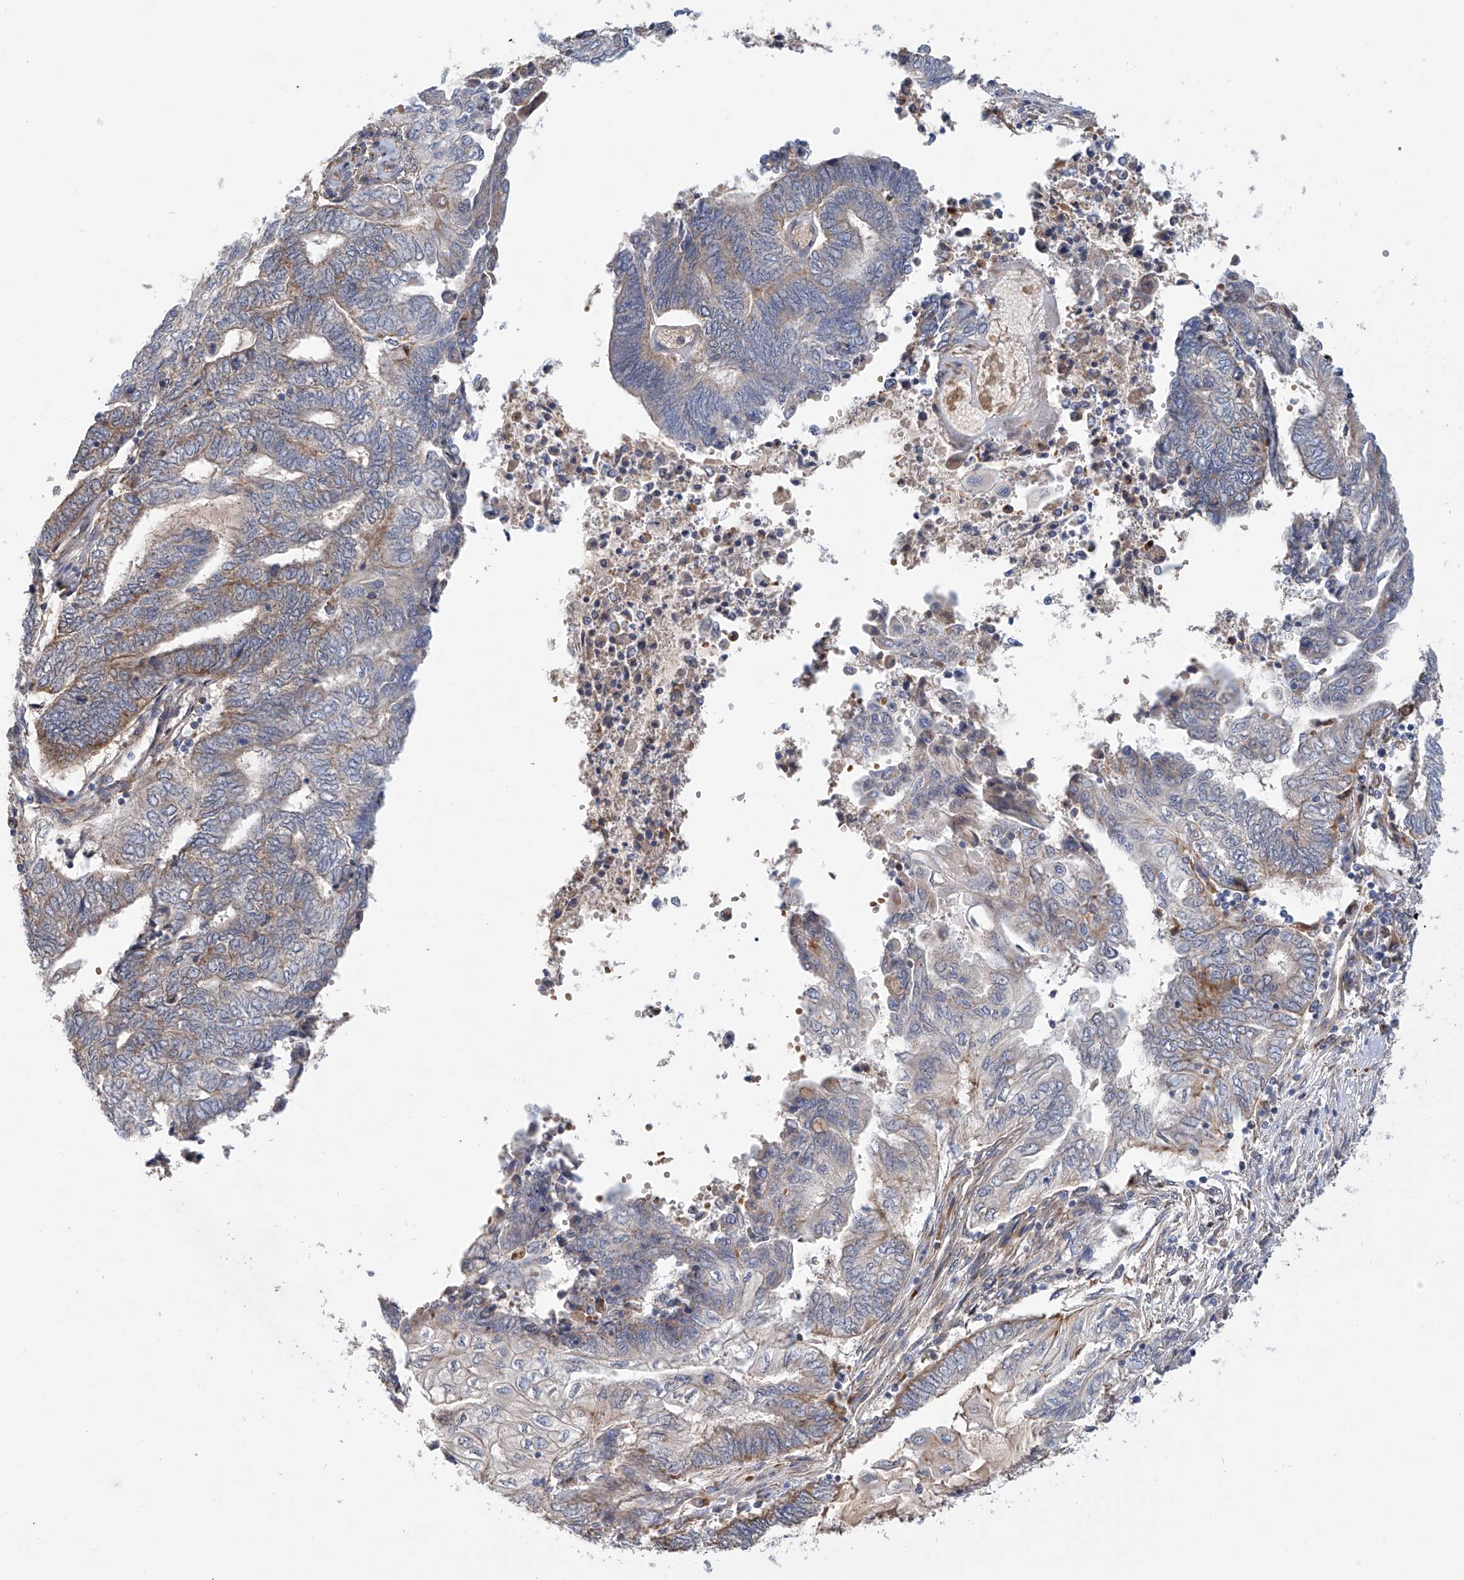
{"staining": {"intensity": "moderate", "quantity": "<25%", "location": "cytoplasmic/membranous"}, "tissue": "endometrial cancer", "cell_type": "Tumor cells", "image_type": "cancer", "snomed": [{"axis": "morphology", "description": "Adenocarcinoma, NOS"}, {"axis": "topography", "description": "Uterus"}, {"axis": "topography", "description": "Endometrium"}], "caption": "Human adenocarcinoma (endometrial) stained with a protein marker exhibits moderate staining in tumor cells.", "gene": "HGSNAT", "patient": {"sex": "female", "age": 70}}